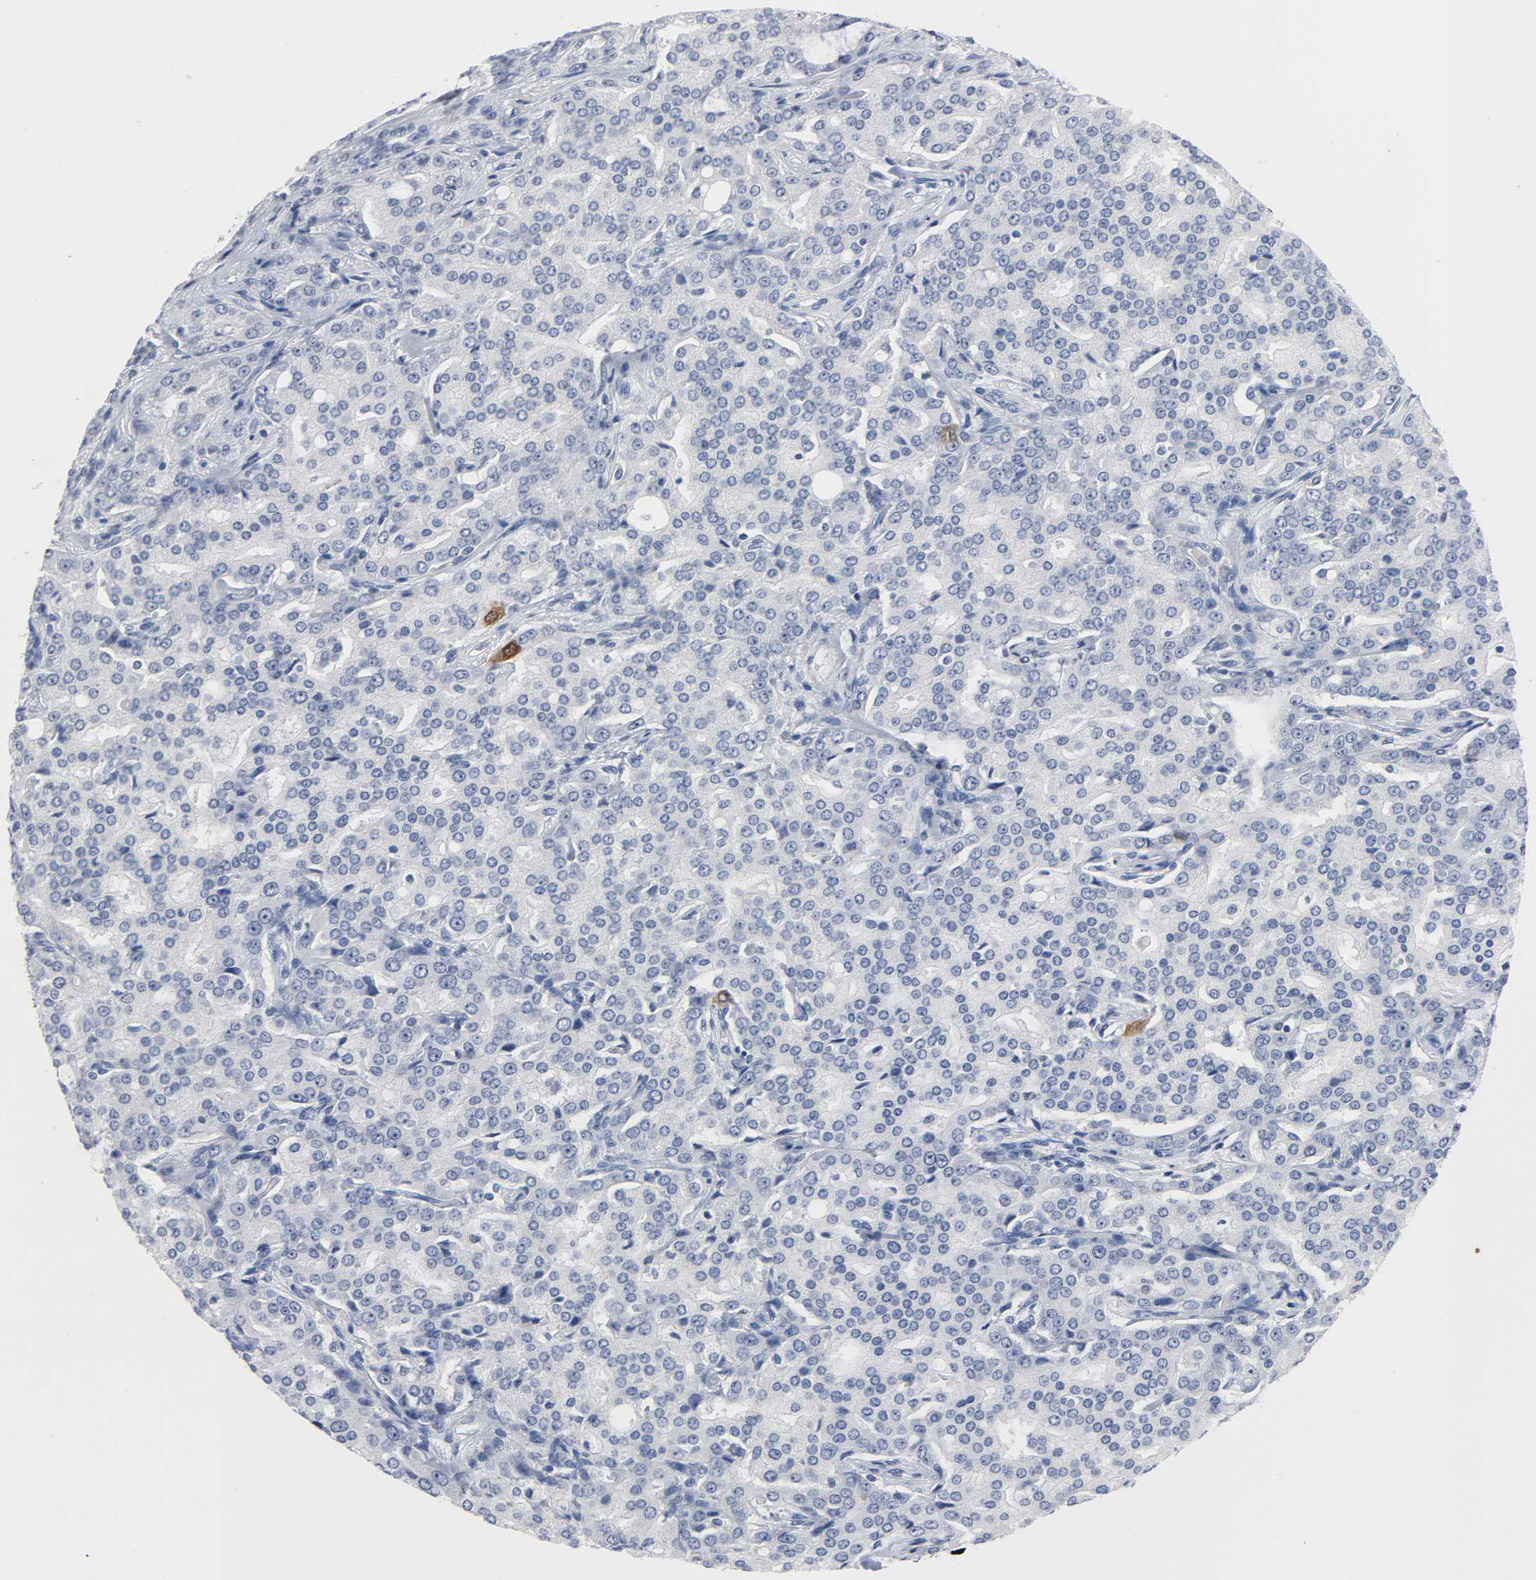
{"staining": {"intensity": "strong", "quantity": "<25%", "location": "cytoplasmic/membranous,nuclear"}, "tissue": "prostate cancer", "cell_type": "Tumor cells", "image_type": "cancer", "snomed": [{"axis": "morphology", "description": "Adenocarcinoma, High grade"}, {"axis": "topography", "description": "Prostate"}], "caption": "High-power microscopy captured an immunohistochemistry micrograph of prostate adenocarcinoma (high-grade), revealing strong cytoplasmic/membranous and nuclear staining in approximately <25% of tumor cells.", "gene": "CDC20", "patient": {"sex": "male", "age": 72}}